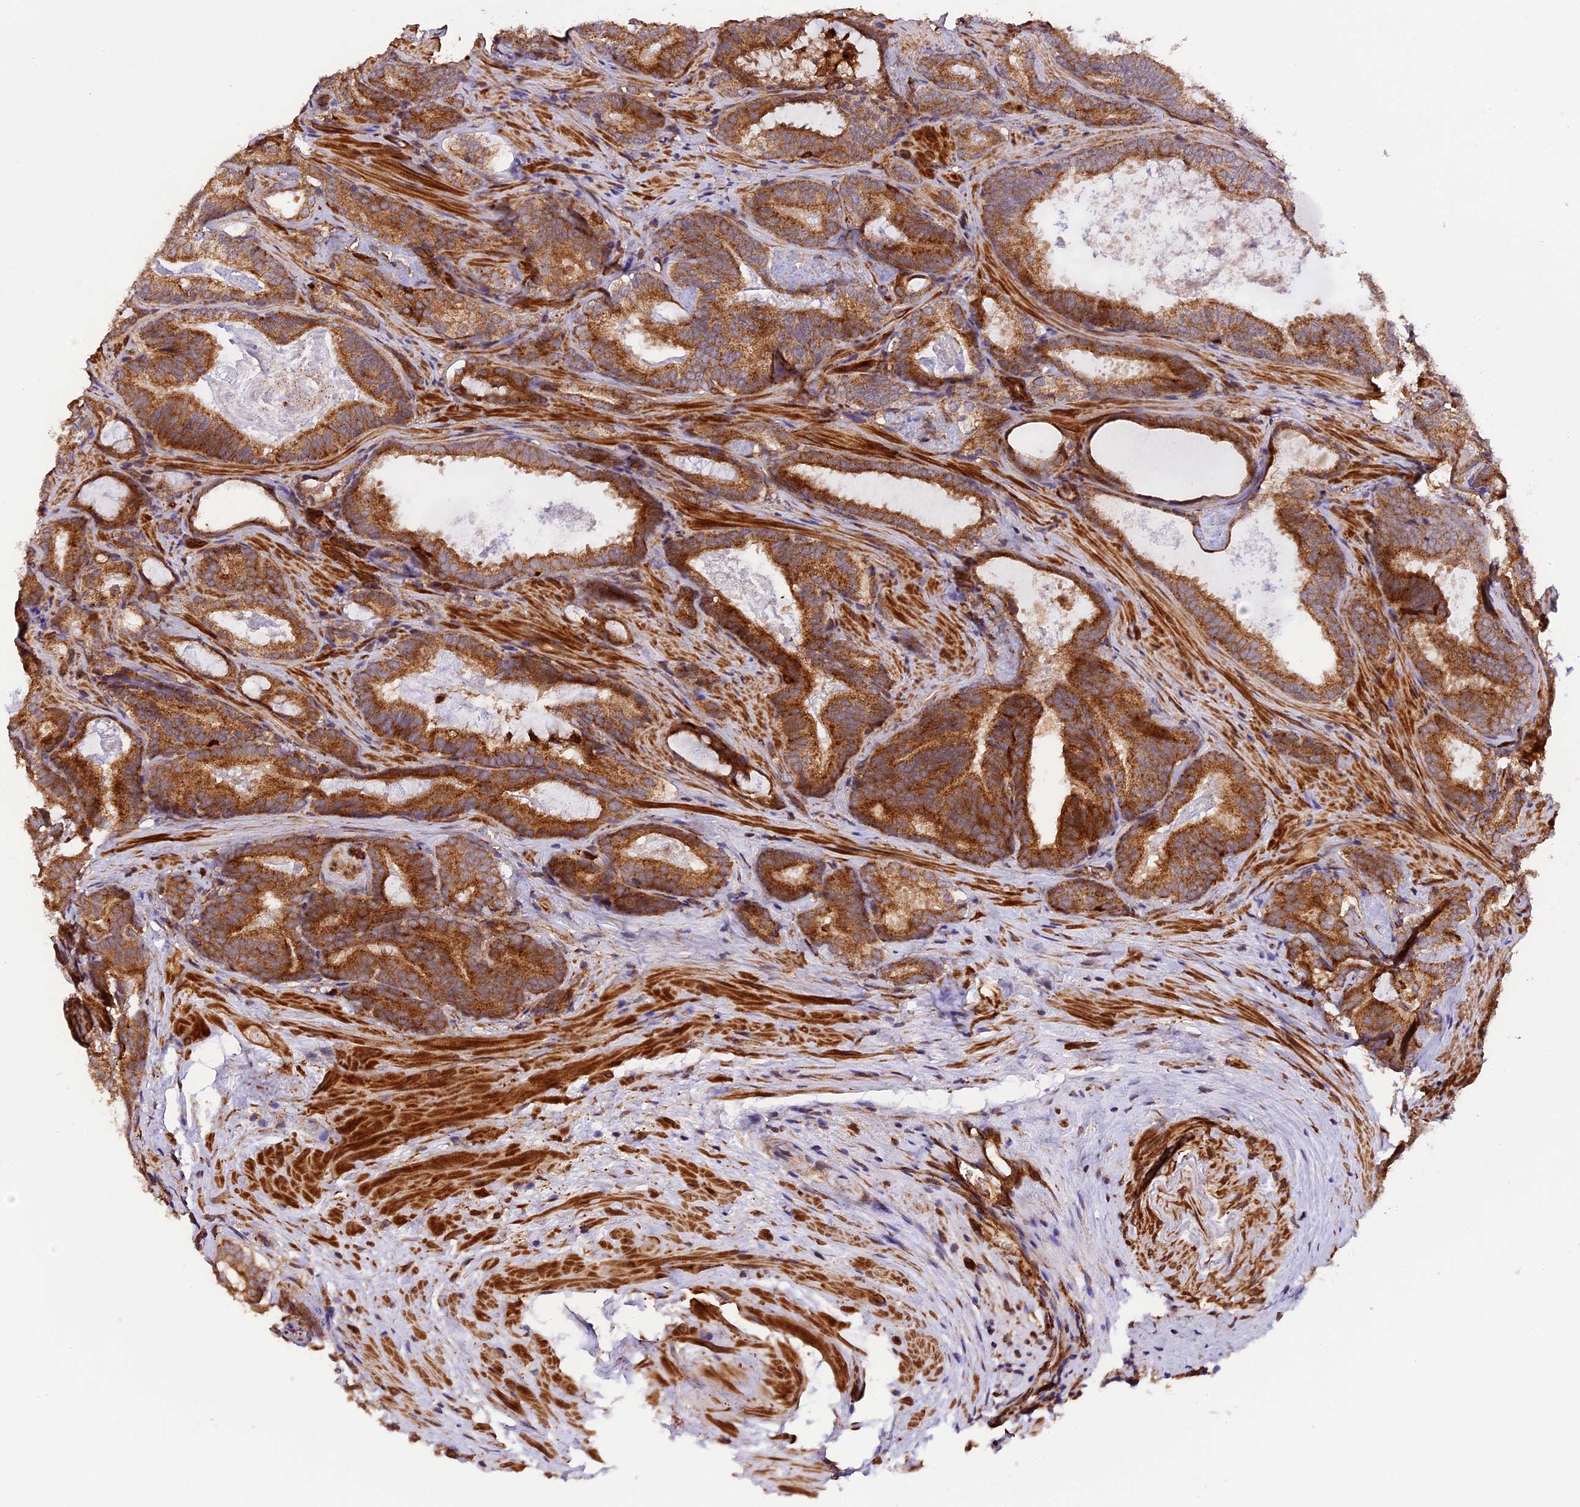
{"staining": {"intensity": "moderate", "quantity": ">75%", "location": "cytoplasmic/membranous"}, "tissue": "prostate cancer", "cell_type": "Tumor cells", "image_type": "cancer", "snomed": [{"axis": "morphology", "description": "Adenocarcinoma, Low grade"}, {"axis": "topography", "description": "Prostate"}], "caption": "Immunohistochemistry photomicrograph of neoplastic tissue: human low-grade adenocarcinoma (prostate) stained using immunohistochemistry displays medium levels of moderate protein expression localized specifically in the cytoplasmic/membranous of tumor cells, appearing as a cytoplasmic/membranous brown color.", "gene": "HERPUD1", "patient": {"sex": "male", "age": 60}}